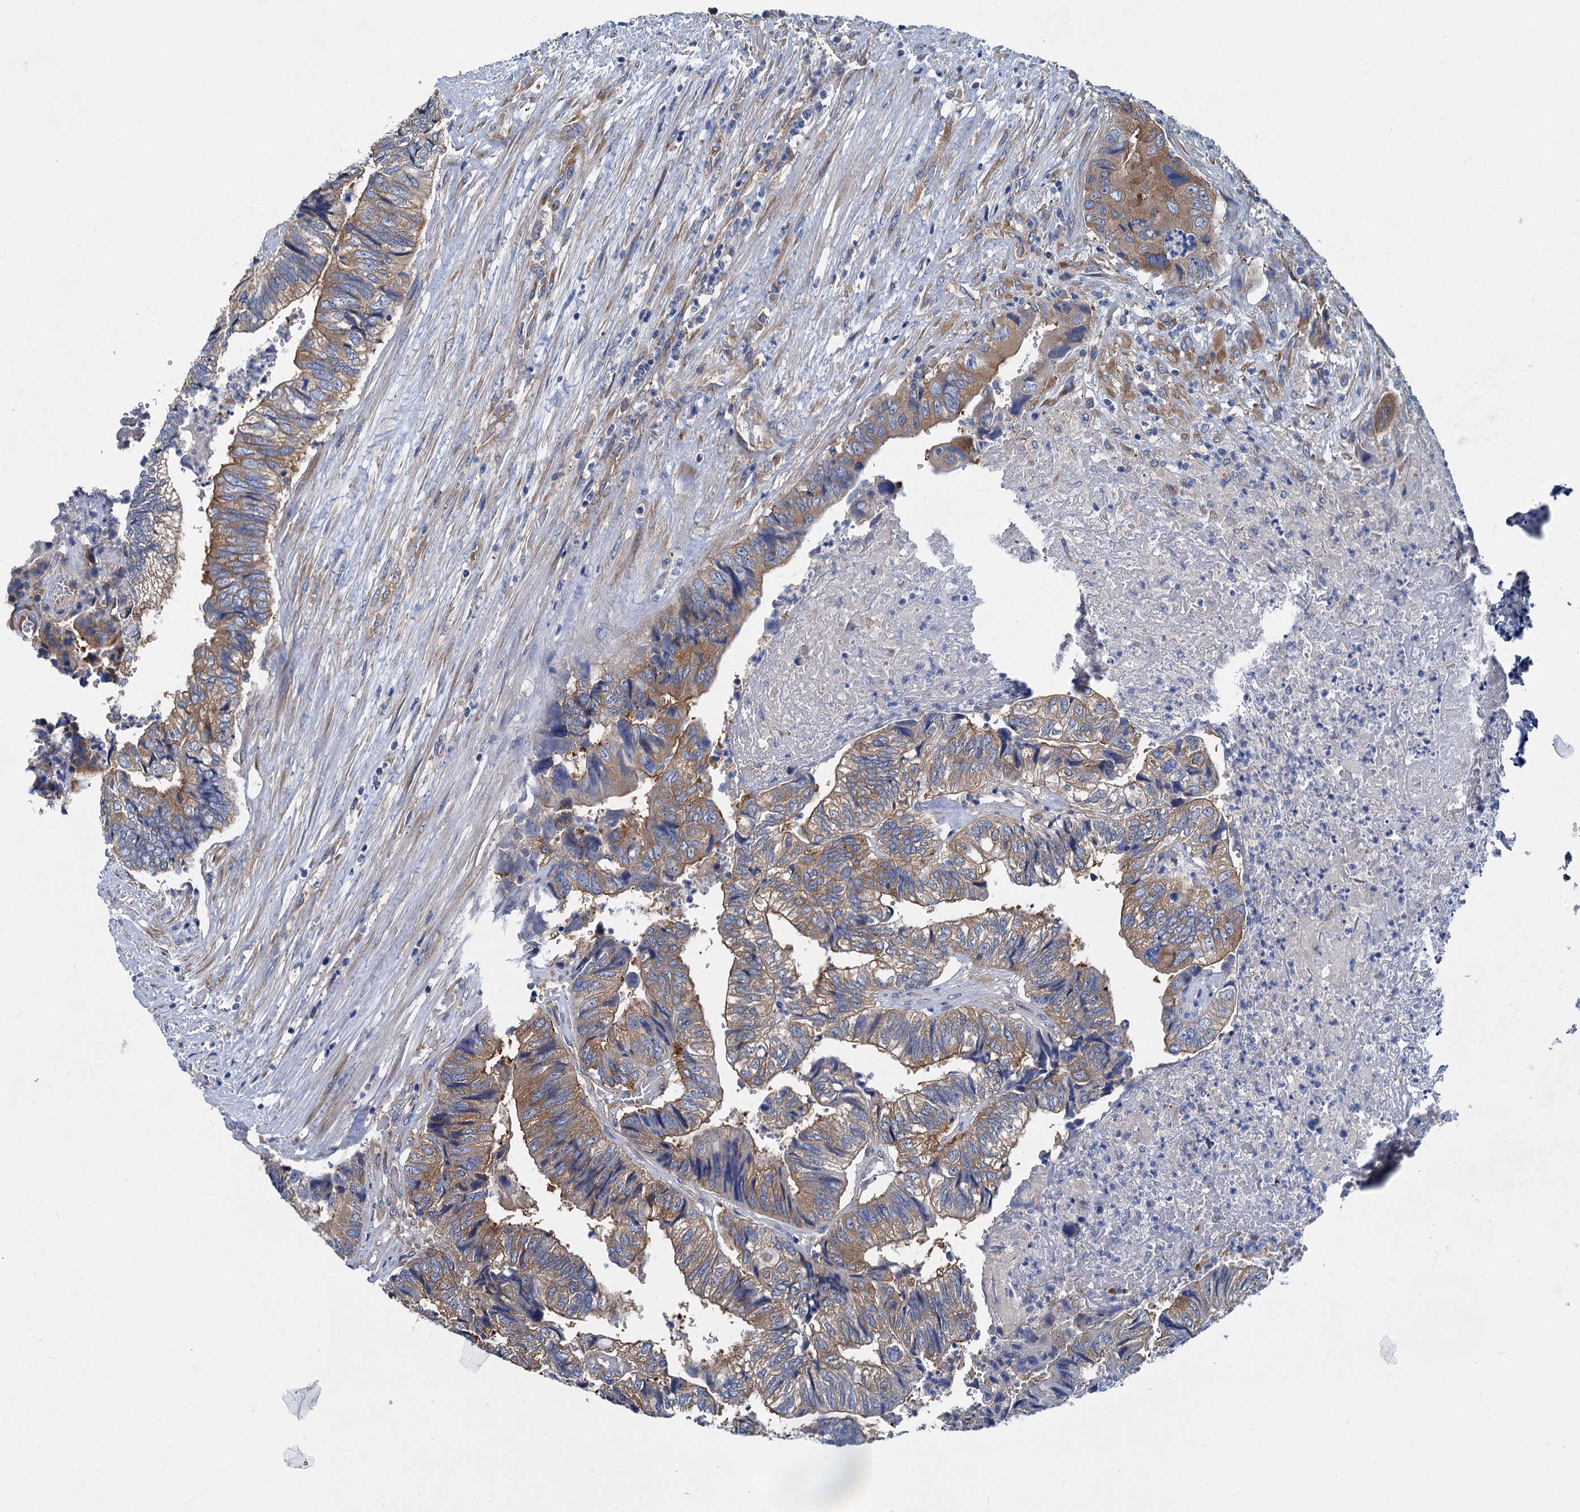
{"staining": {"intensity": "moderate", "quantity": ">75%", "location": "cytoplasmic/membranous"}, "tissue": "colorectal cancer", "cell_type": "Tumor cells", "image_type": "cancer", "snomed": [{"axis": "morphology", "description": "Adenocarcinoma, NOS"}, {"axis": "topography", "description": "Colon"}], "caption": "Immunohistochemical staining of adenocarcinoma (colorectal) exhibits medium levels of moderate cytoplasmic/membranous protein expression in about >75% of tumor cells.", "gene": "QARS1", "patient": {"sex": "female", "age": 67}}